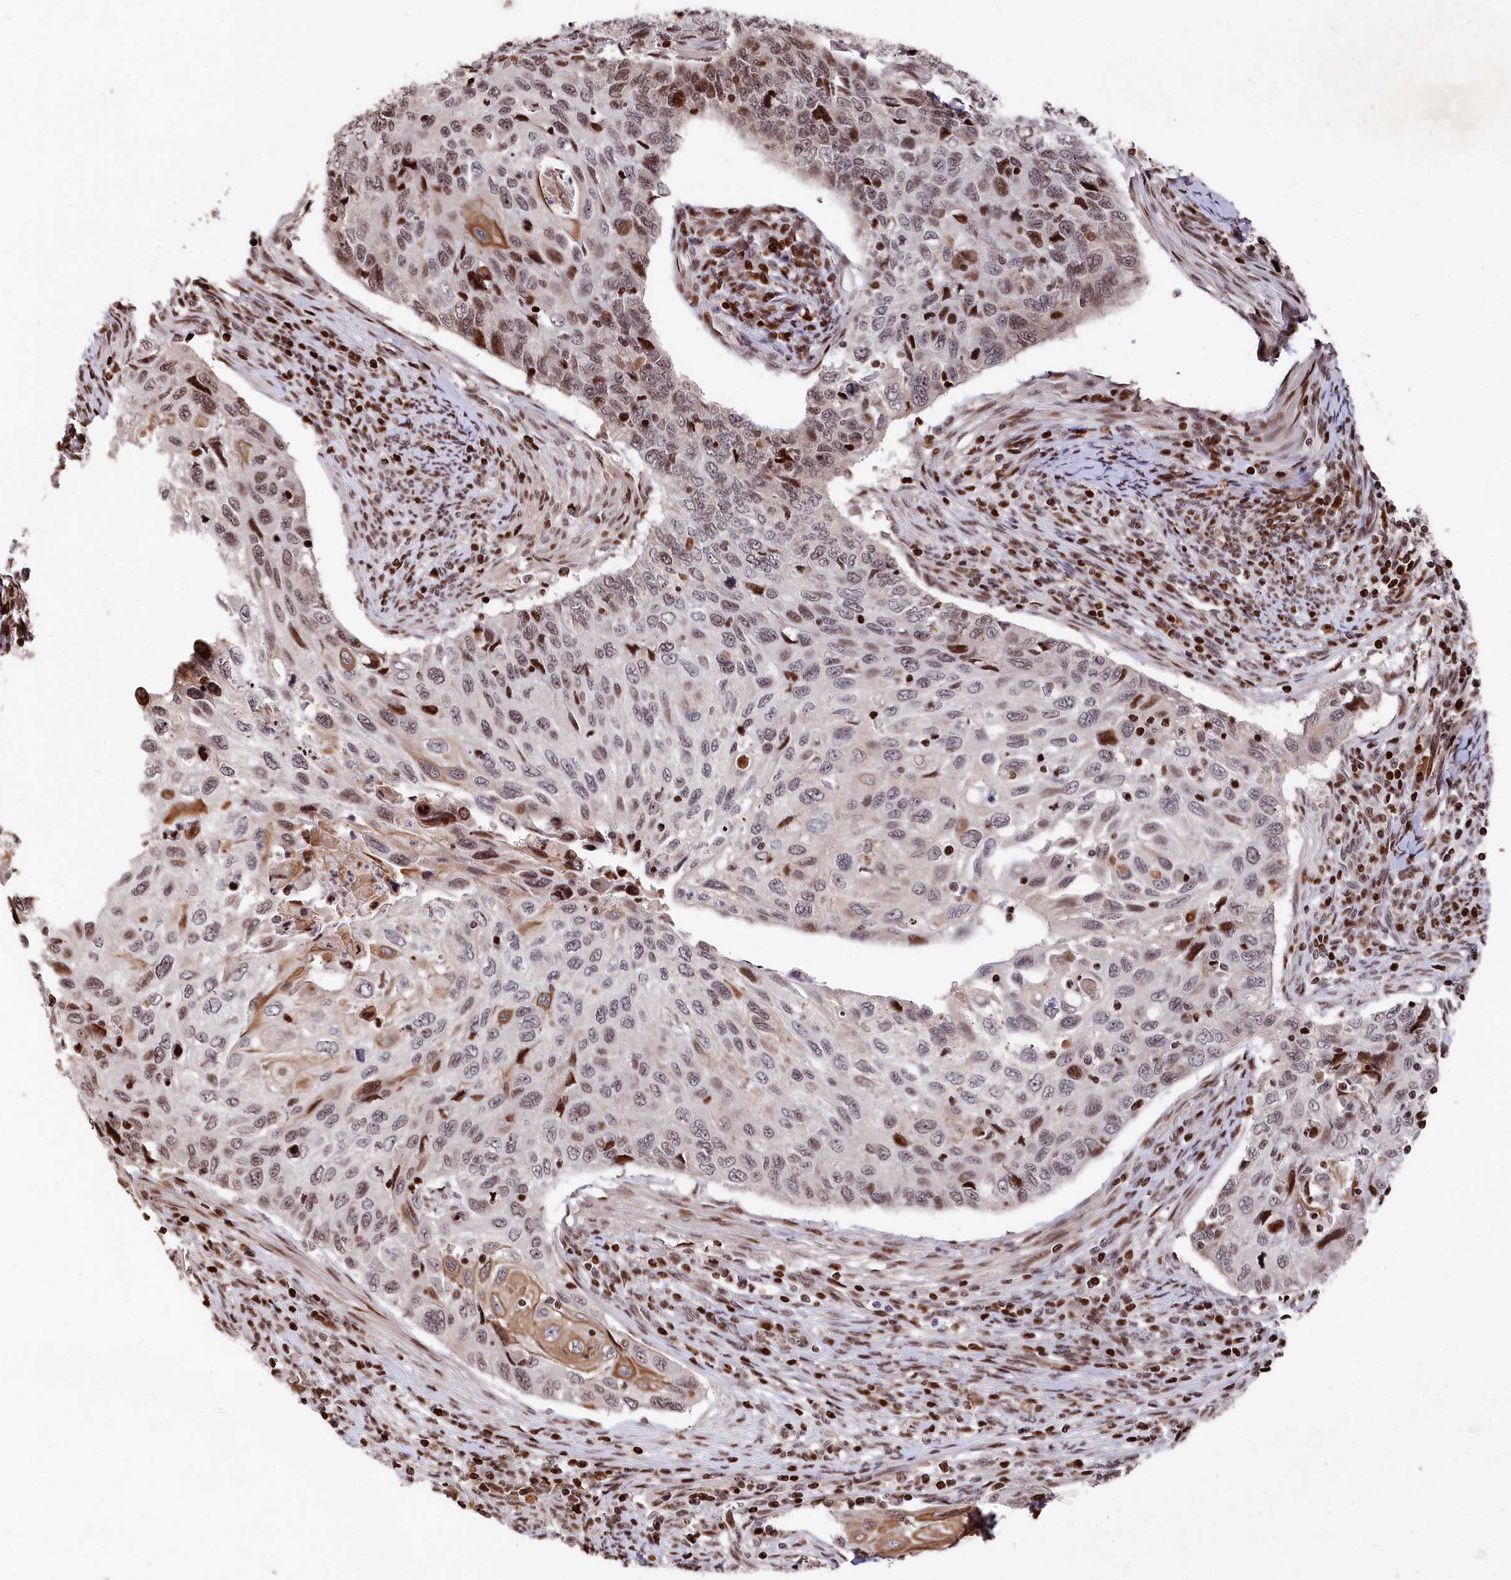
{"staining": {"intensity": "strong", "quantity": "<25%", "location": "cytoplasmic/membranous,nuclear"}, "tissue": "cervical cancer", "cell_type": "Tumor cells", "image_type": "cancer", "snomed": [{"axis": "morphology", "description": "Squamous cell carcinoma, NOS"}, {"axis": "topography", "description": "Cervix"}], "caption": "Immunohistochemical staining of human cervical cancer (squamous cell carcinoma) demonstrates medium levels of strong cytoplasmic/membranous and nuclear positivity in about <25% of tumor cells. The staining was performed using DAB (3,3'-diaminobenzidine), with brown indicating positive protein expression. Nuclei are stained blue with hematoxylin.", "gene": "MCF2L2", "patient": {"sex": "female", "age": 70}}